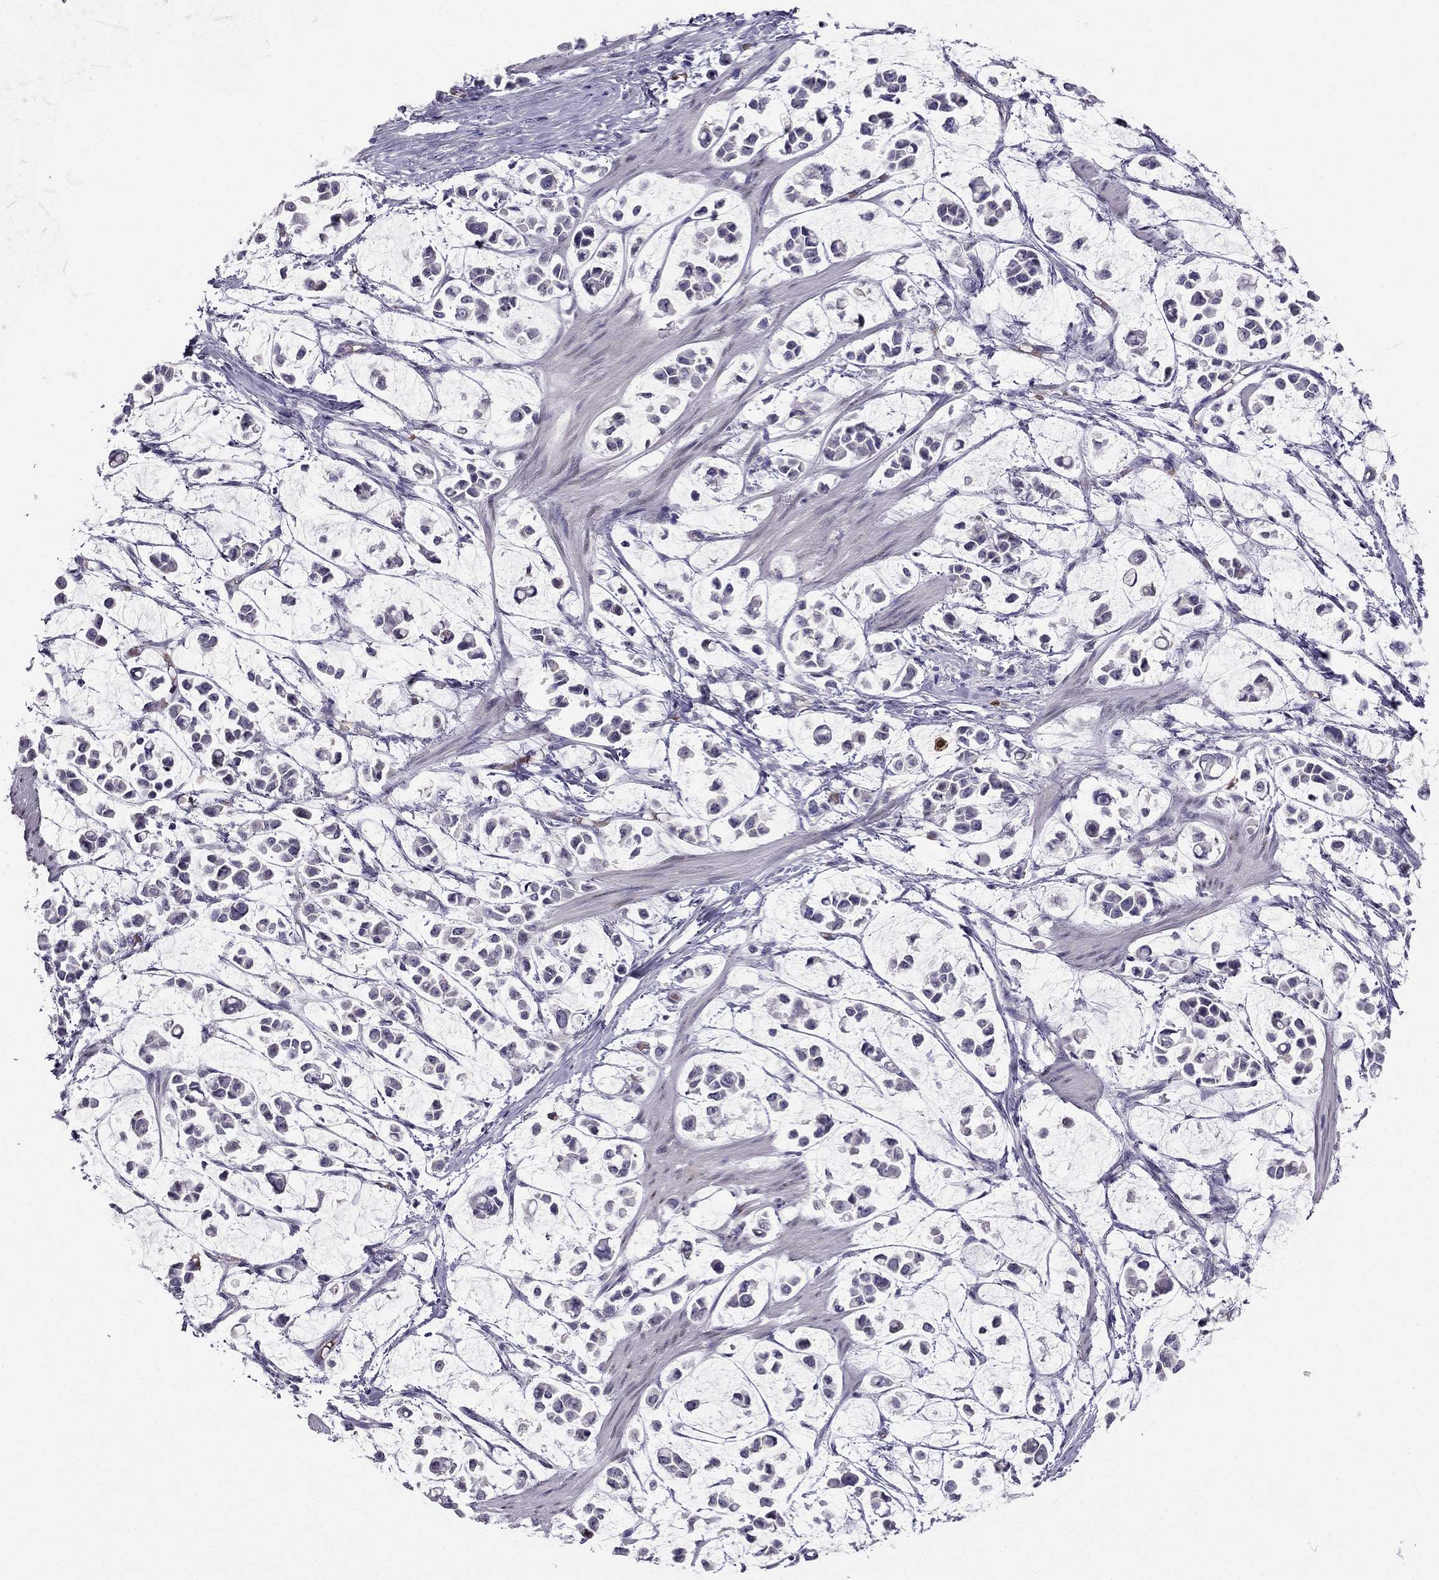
{"staining": {"intensity": "negative", "quantity": "none", "location": "none"}, "tissue": "stomach cancer", "cell_type": "Tumor cells", "image_type": "cancer", "snomed": [{"axis": "morphology", "description": "Adenocarcinoma, NOS"}, {"axis": "topography", "description": "Stomach"}], "caption": "Tumor cells are negative for protein expression in human stomach adenocarcinoma.", "gene": "RSPH14", "patient": {"sex": "male", "age": 82}}